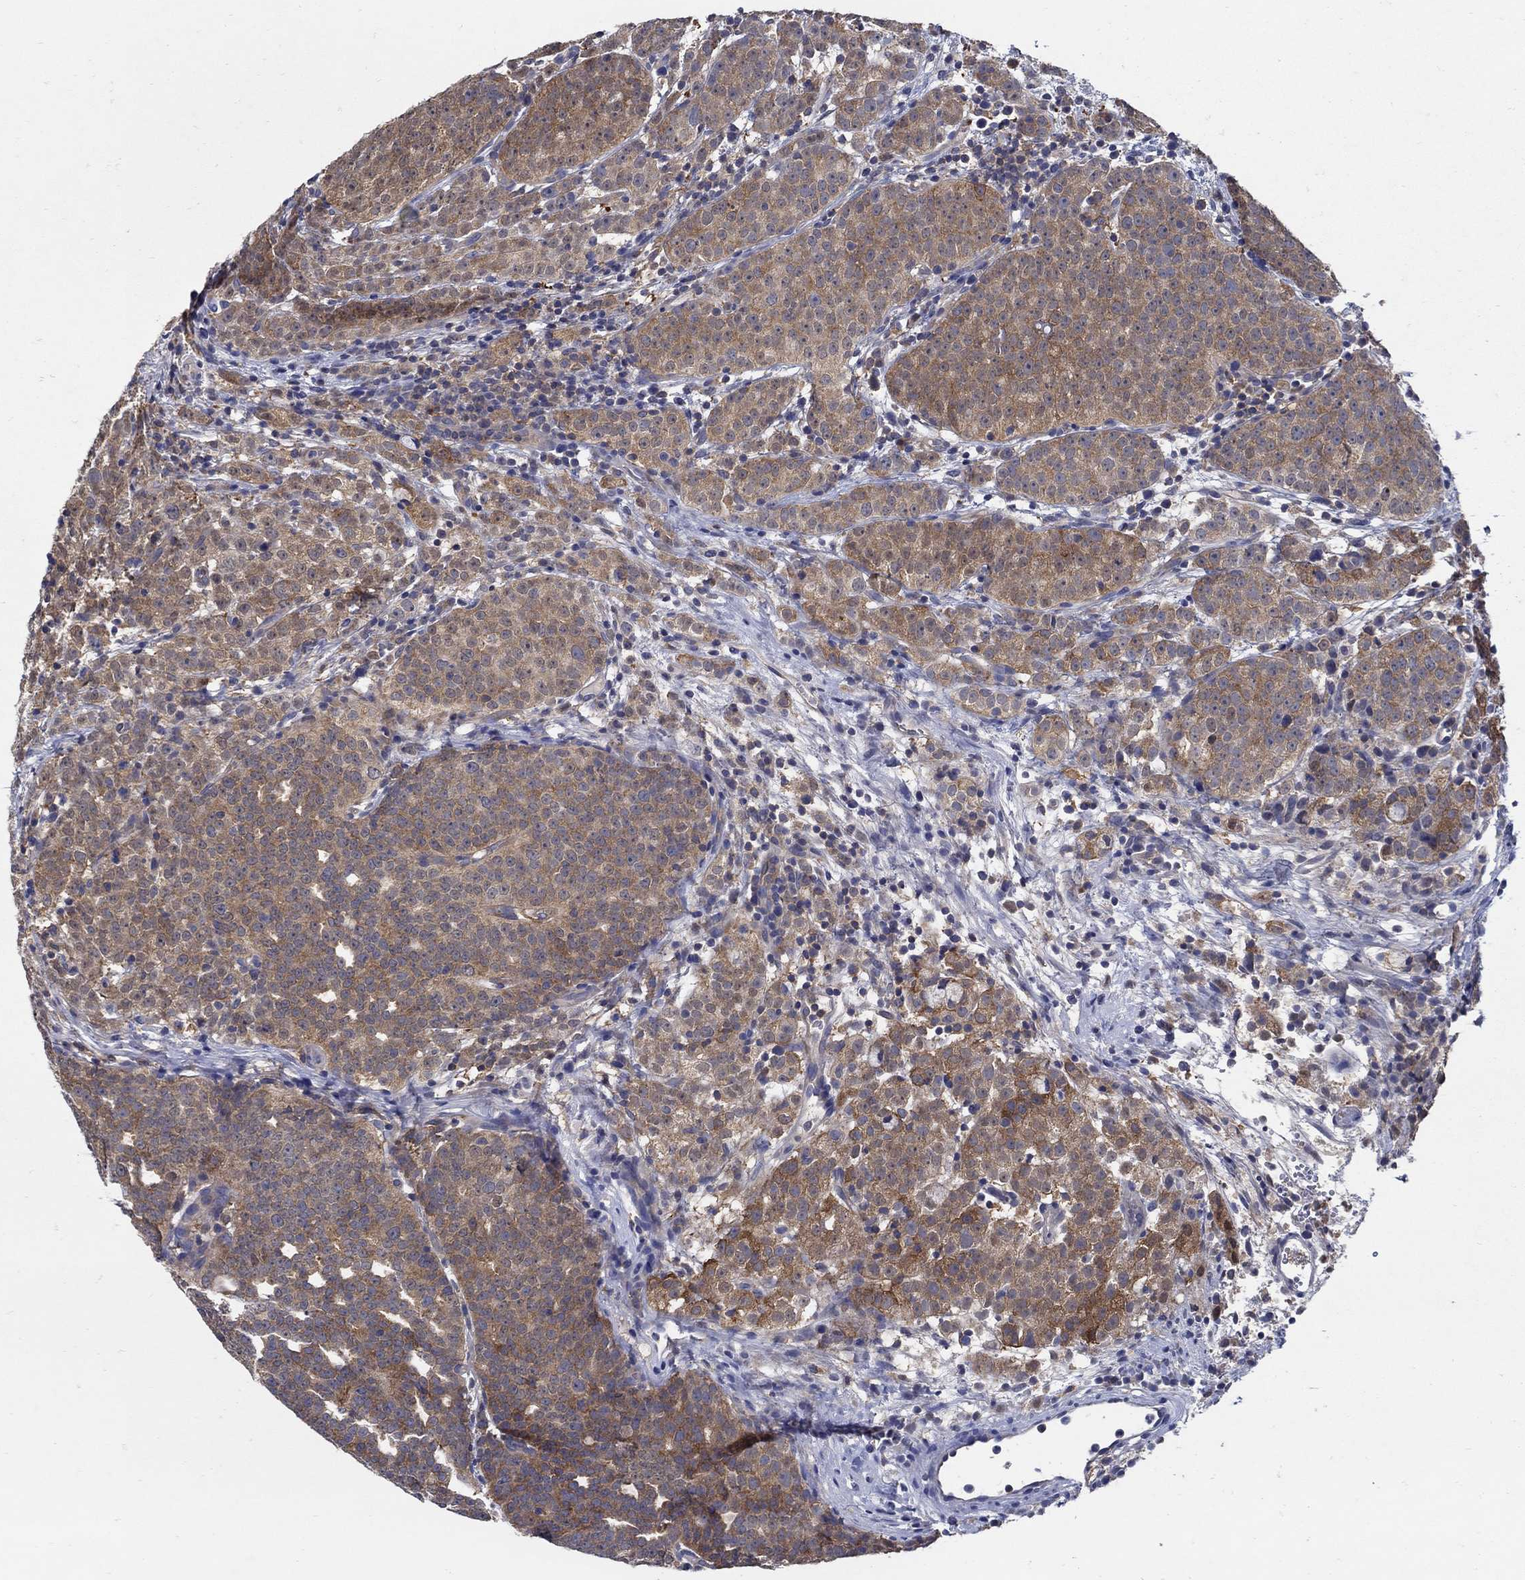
{"staining": {"intensity": "moderate", "quantity": ">75%", "location": "cytoplasmic/membranous"}, "tissue": "prostate cancer", "cell_type": "Tumor cells", "image_type": "cancer", "snomed": [{"axis": "morphology", "description": "Adenocarcinoma, High grade"}, {"axis": "topography", "description": "Prostate"}], "caption": "Immunohistochemistry (DAB (3,3'-diaminobenzidine)) staining of high-grade adenocarcinoma (prostate) exhibits moderate cytoplasmic/membranous protein positivity in approximately >75% of tumor cells. Nuclei are stained in blue.", "gene": "MTHFR", "patient": {"sex": "male", "age": 53}}